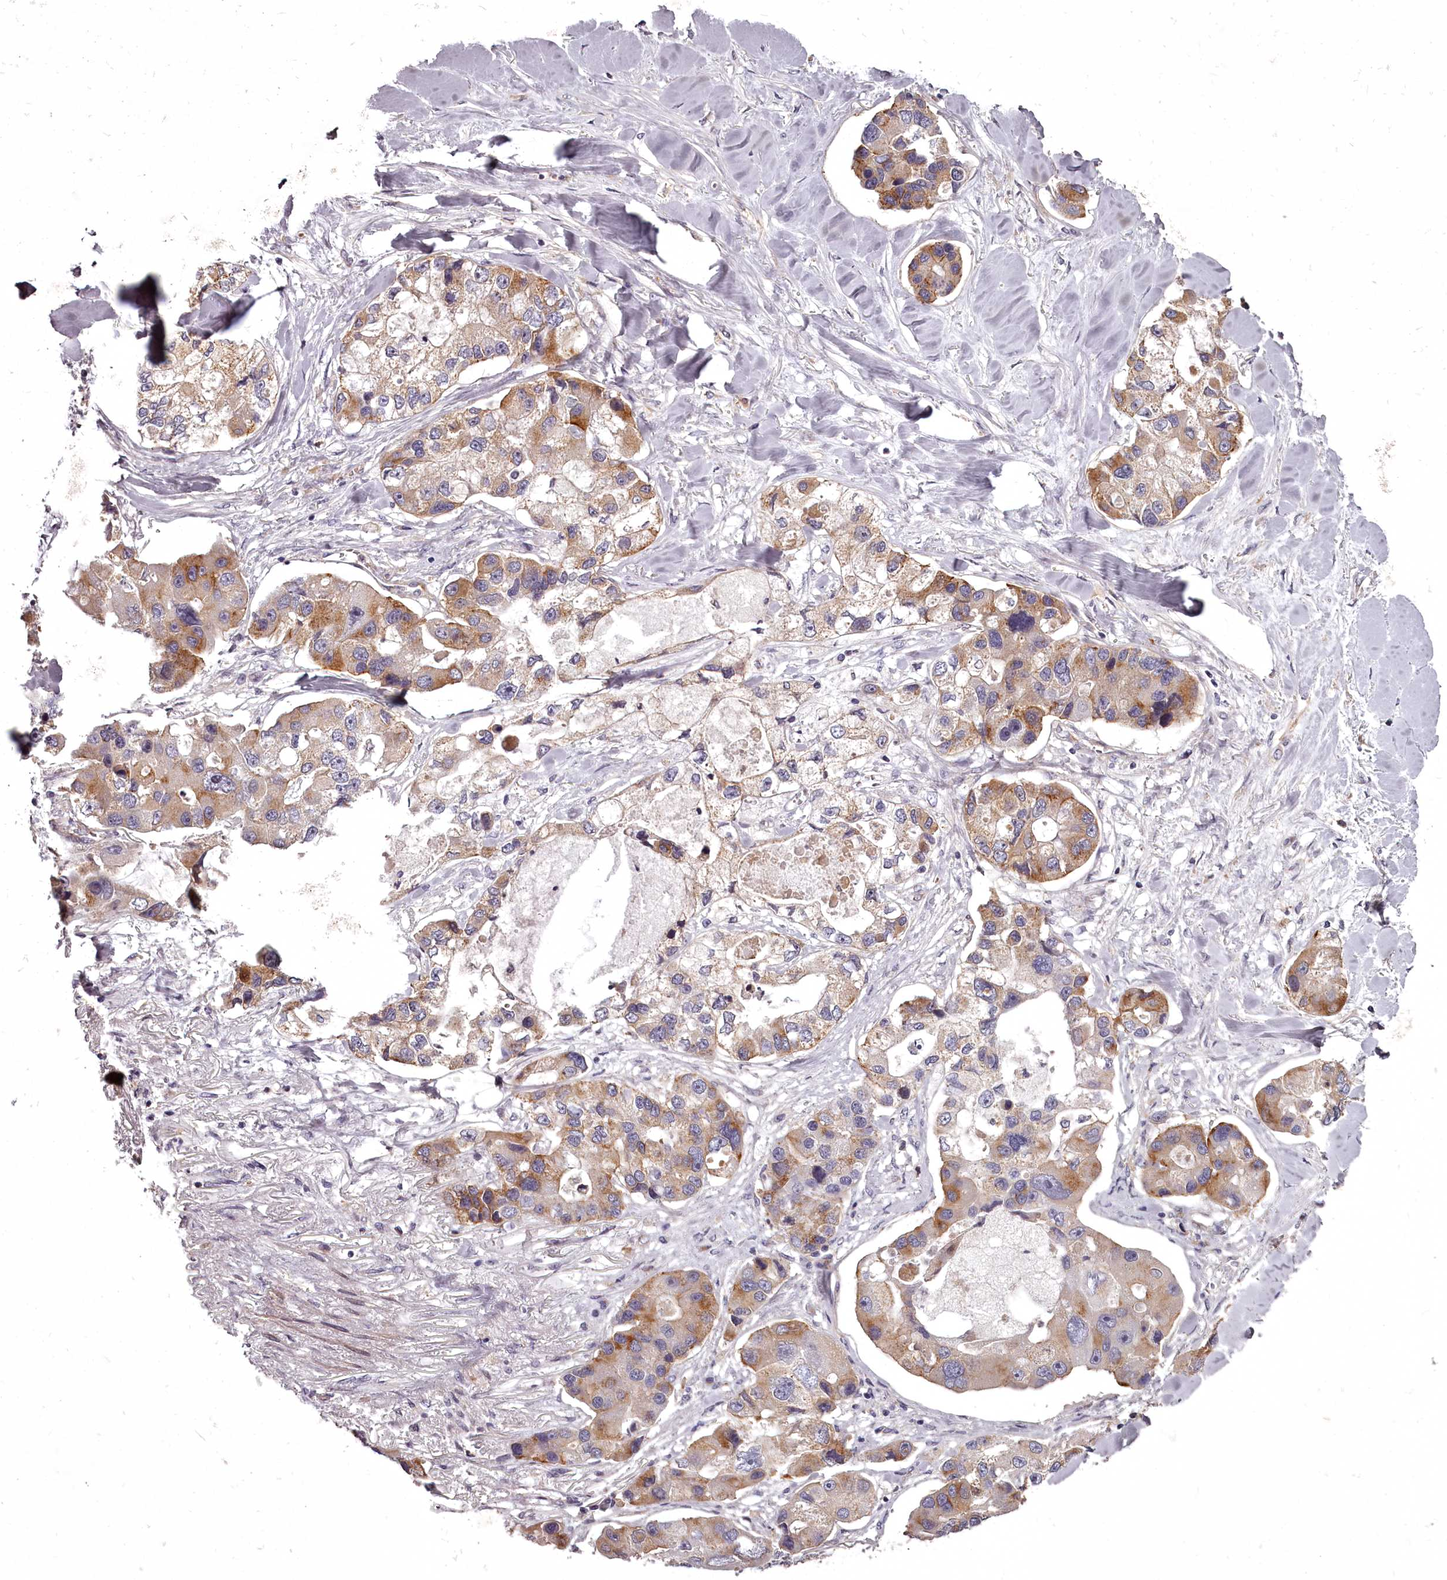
{"staining": {"intensity": "moderate", "quantity": ">75%", "location": "cytoplasmic/membranous"}, "tissue": "lung cancer", "cell_type": "Tumor cells", "image_type": "cancer", "snomed": [{"axis": "morphology", "description": "Adenocarcinoma, NOS"}, {"axis": "topography", "description": "Lung"}], "caption": "Lung adenocarcinoma was stained to show a protein in brown. There is medium levels of moderate cytoplasmic/membranous staining in about >75% of tumor cells.", "gene": "STX6", "patient": {"sex": "female", "age": 54}}